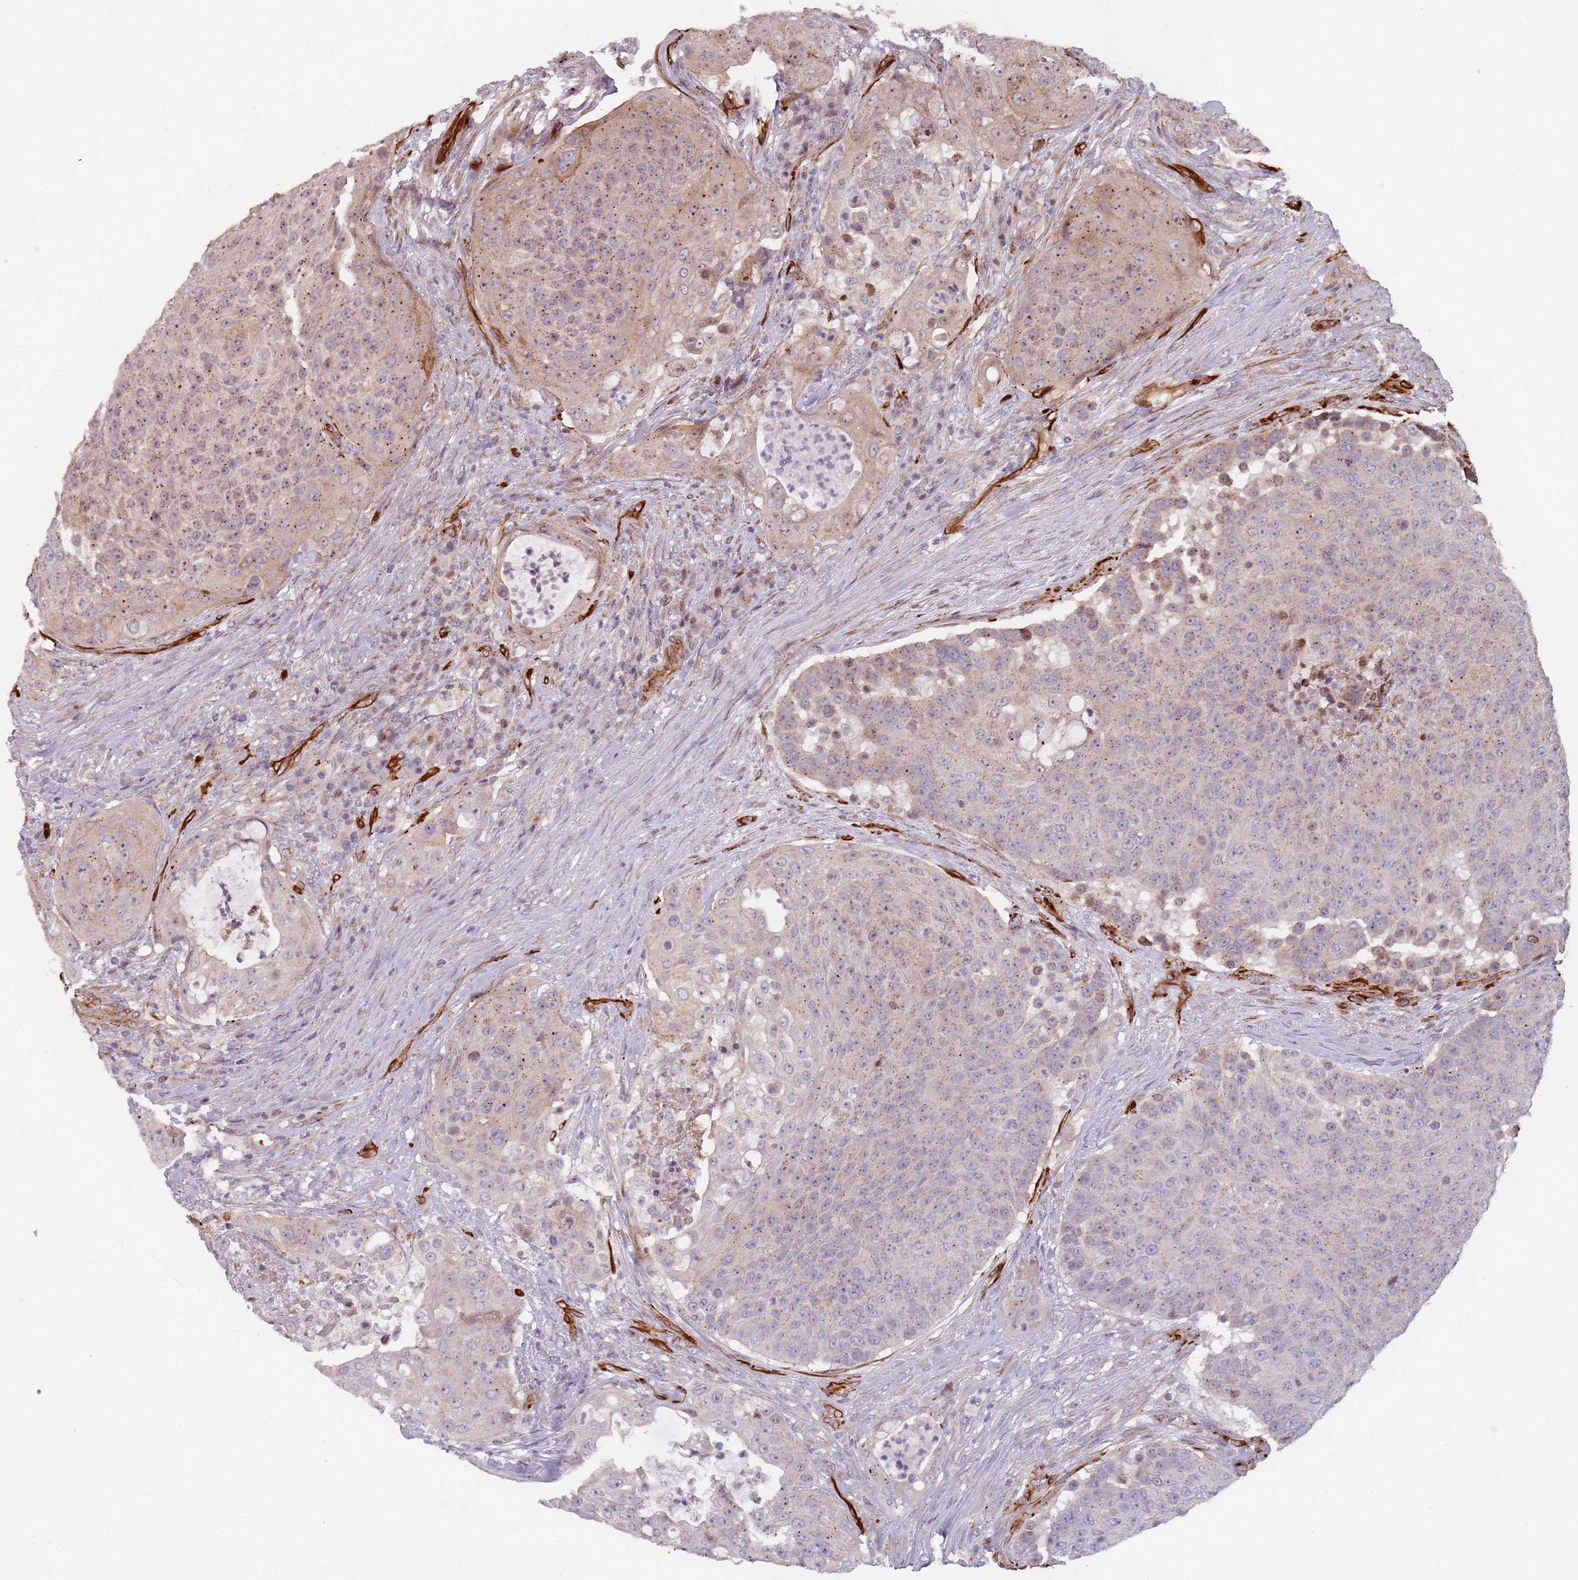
{"staining": {"intensity": "weak", "quantity": "25%-75%", "location": "cytoplasmic/membranous"}, "tissue": "urothelial cancer", "cell_type": "Tumor cells", "image_type": "cancer", "snomed": [{"axis": "morphology", "description": "Urothelial carcinoma, High grade"}, {"axis": "topography", "description": "Urinary bladder"}], "caption": "Urothelial cancer was stained to show a protein in brown. There is low levels of weak cytoplasmic/membranous expression in about 25%-75% of tumor cells.", "gene": "GAS2L3", "patient": {"sex": "female", "age": 63}}